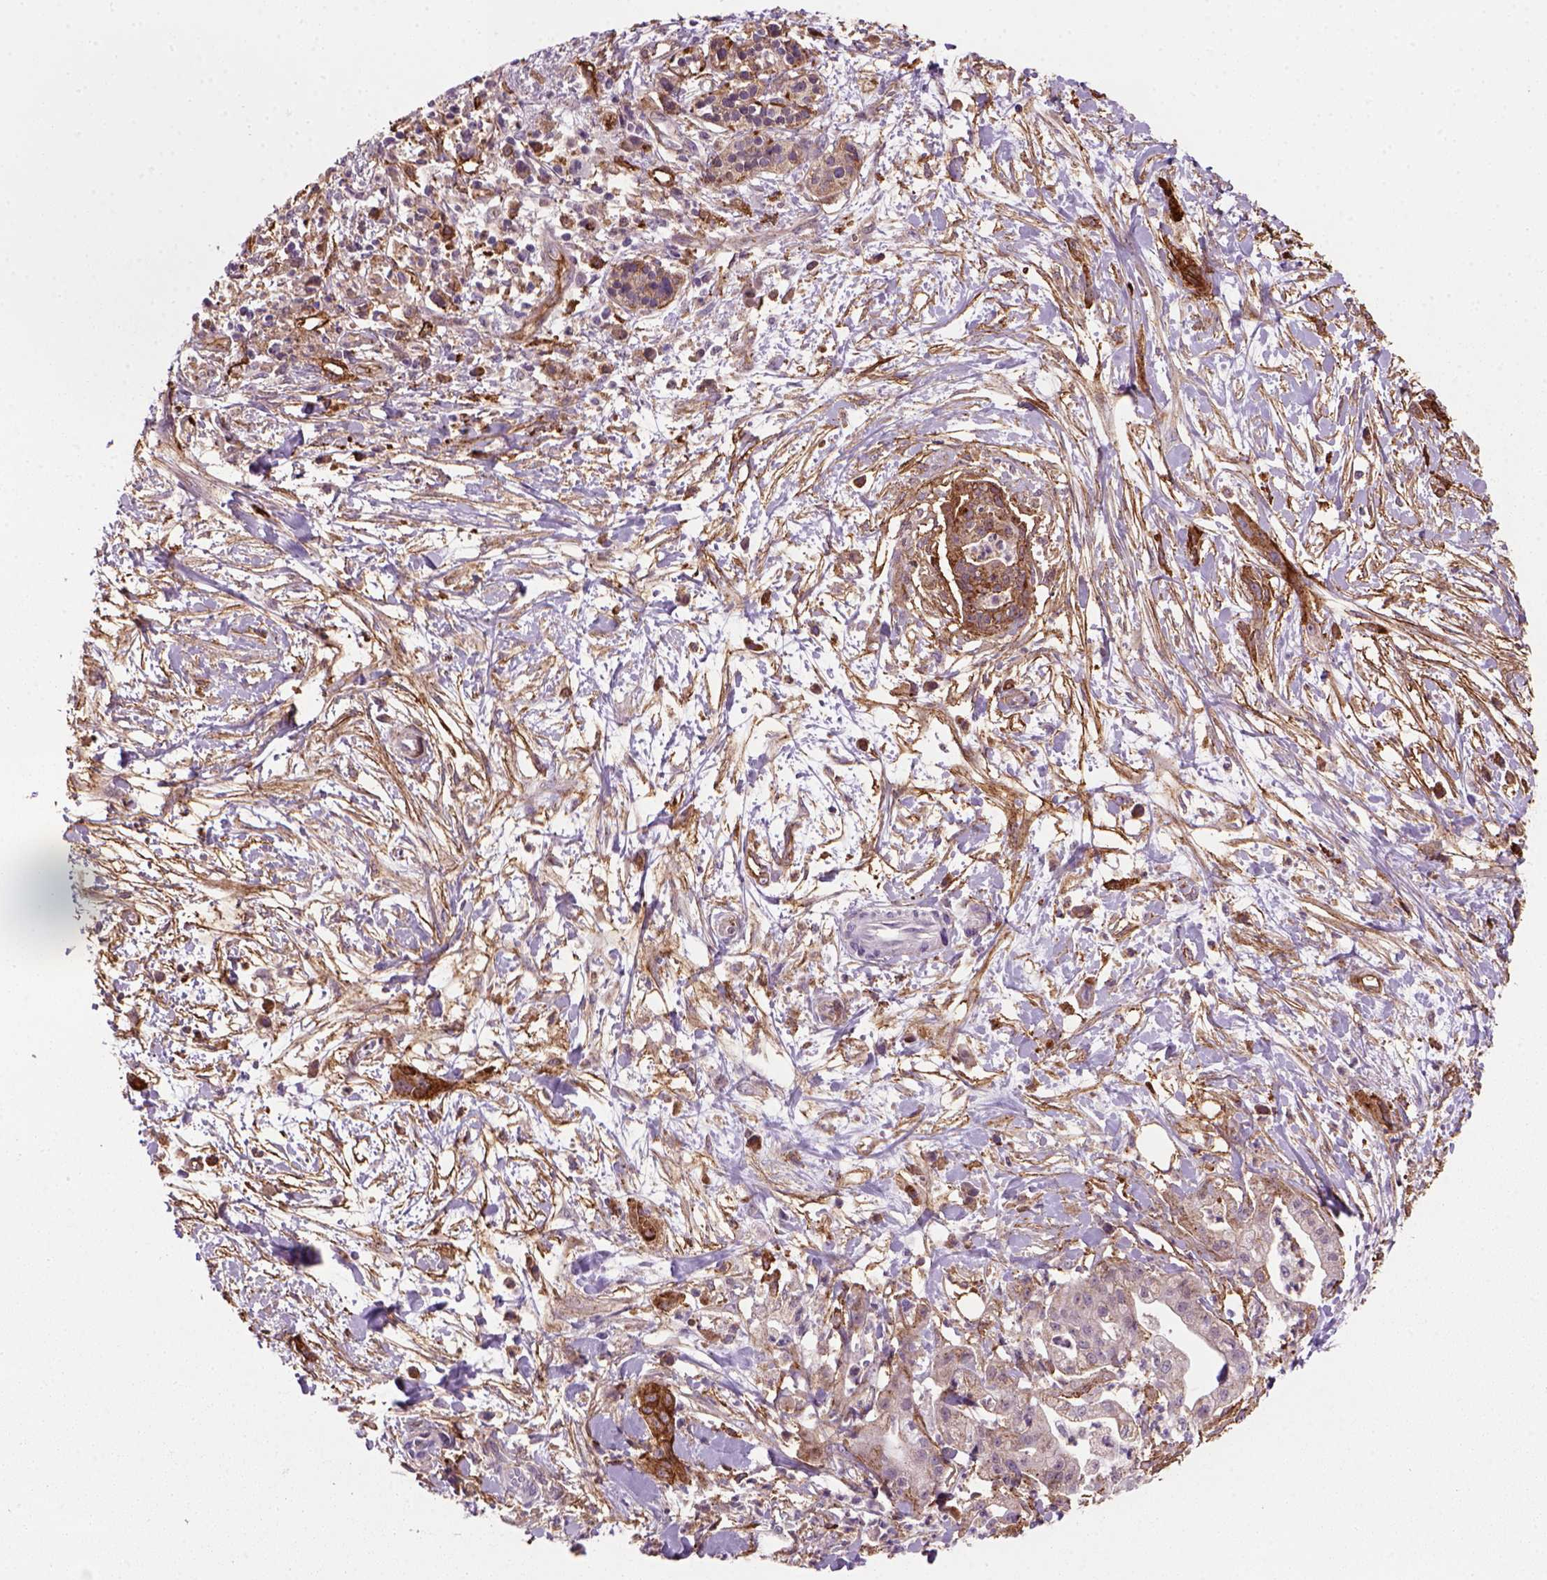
{"staining": {"intensity": "moderate", "quantity": "25%-75%", "location": "cytoplasmic/membranous"}, "tissue": "pancreatic cancer", "cell_type": "Tumor cells", "image_type": "cancer", "snomed": [{"axis": "morphology", "description": "Normal tissue, NOS"}, {"axis": "morphology", "description": "Adenocarcinoma, NOS"}, {"axis": "topography", "description": "Lymph node"}, {"axis": "topography", "description": "Pancreas"}], "caption": "DAB (3,3'-diaminobenzidine) immunohistochemical staining of human pancreatic cancer displays moderate cytoplasmic/membranous protein expression in approximately 25%-75% of tumor cells.", "gene": "MARCKS", "patient": {"sex": "female", "age": 58}}